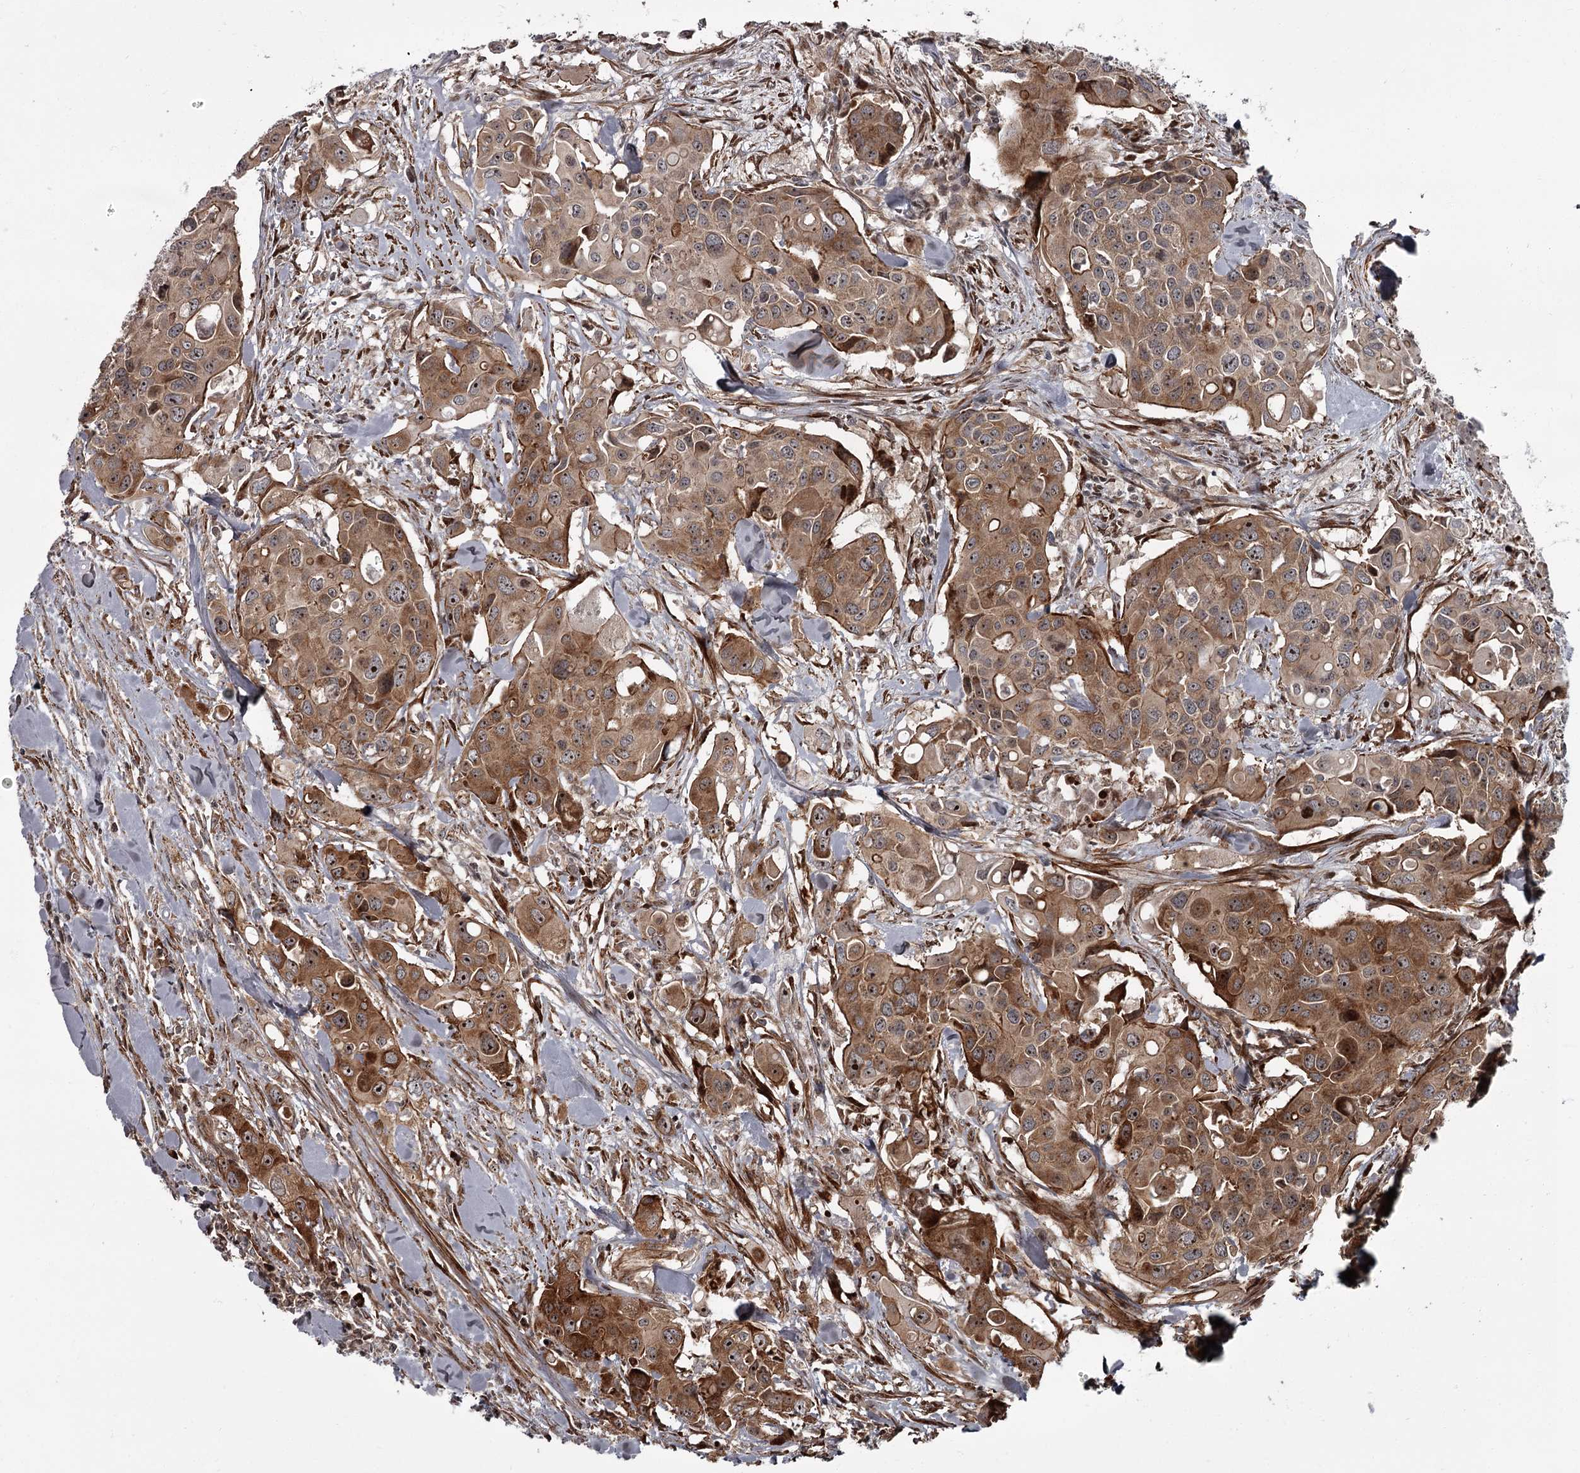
{"staining": {"intensity": "moderate", "quantity": ">75%", "location": "cytoplasmic/membranous,nuclear"}, "tissue": "colorectal cancer", "cell_type": "Tumor cells", "image_type": "cancer", "snomed": [{"axis": "morphology", "description": "Adenocarcinoma, NOS"}, {"axis": "topography", "description": "Colon"}], "caption": "Immunohistochemistry (DAB) staining of human adenocarcinoma (colorectal) reveals moderate cytoplasmic/membranous and nuclear protein expression in approximately >75% of tumor cells. Immunohistochemistry stains the protein of interest in brown and the nuclei are stained blue.", "gene": "THAP9", "patient": {"sex": "male", "age": 77}}